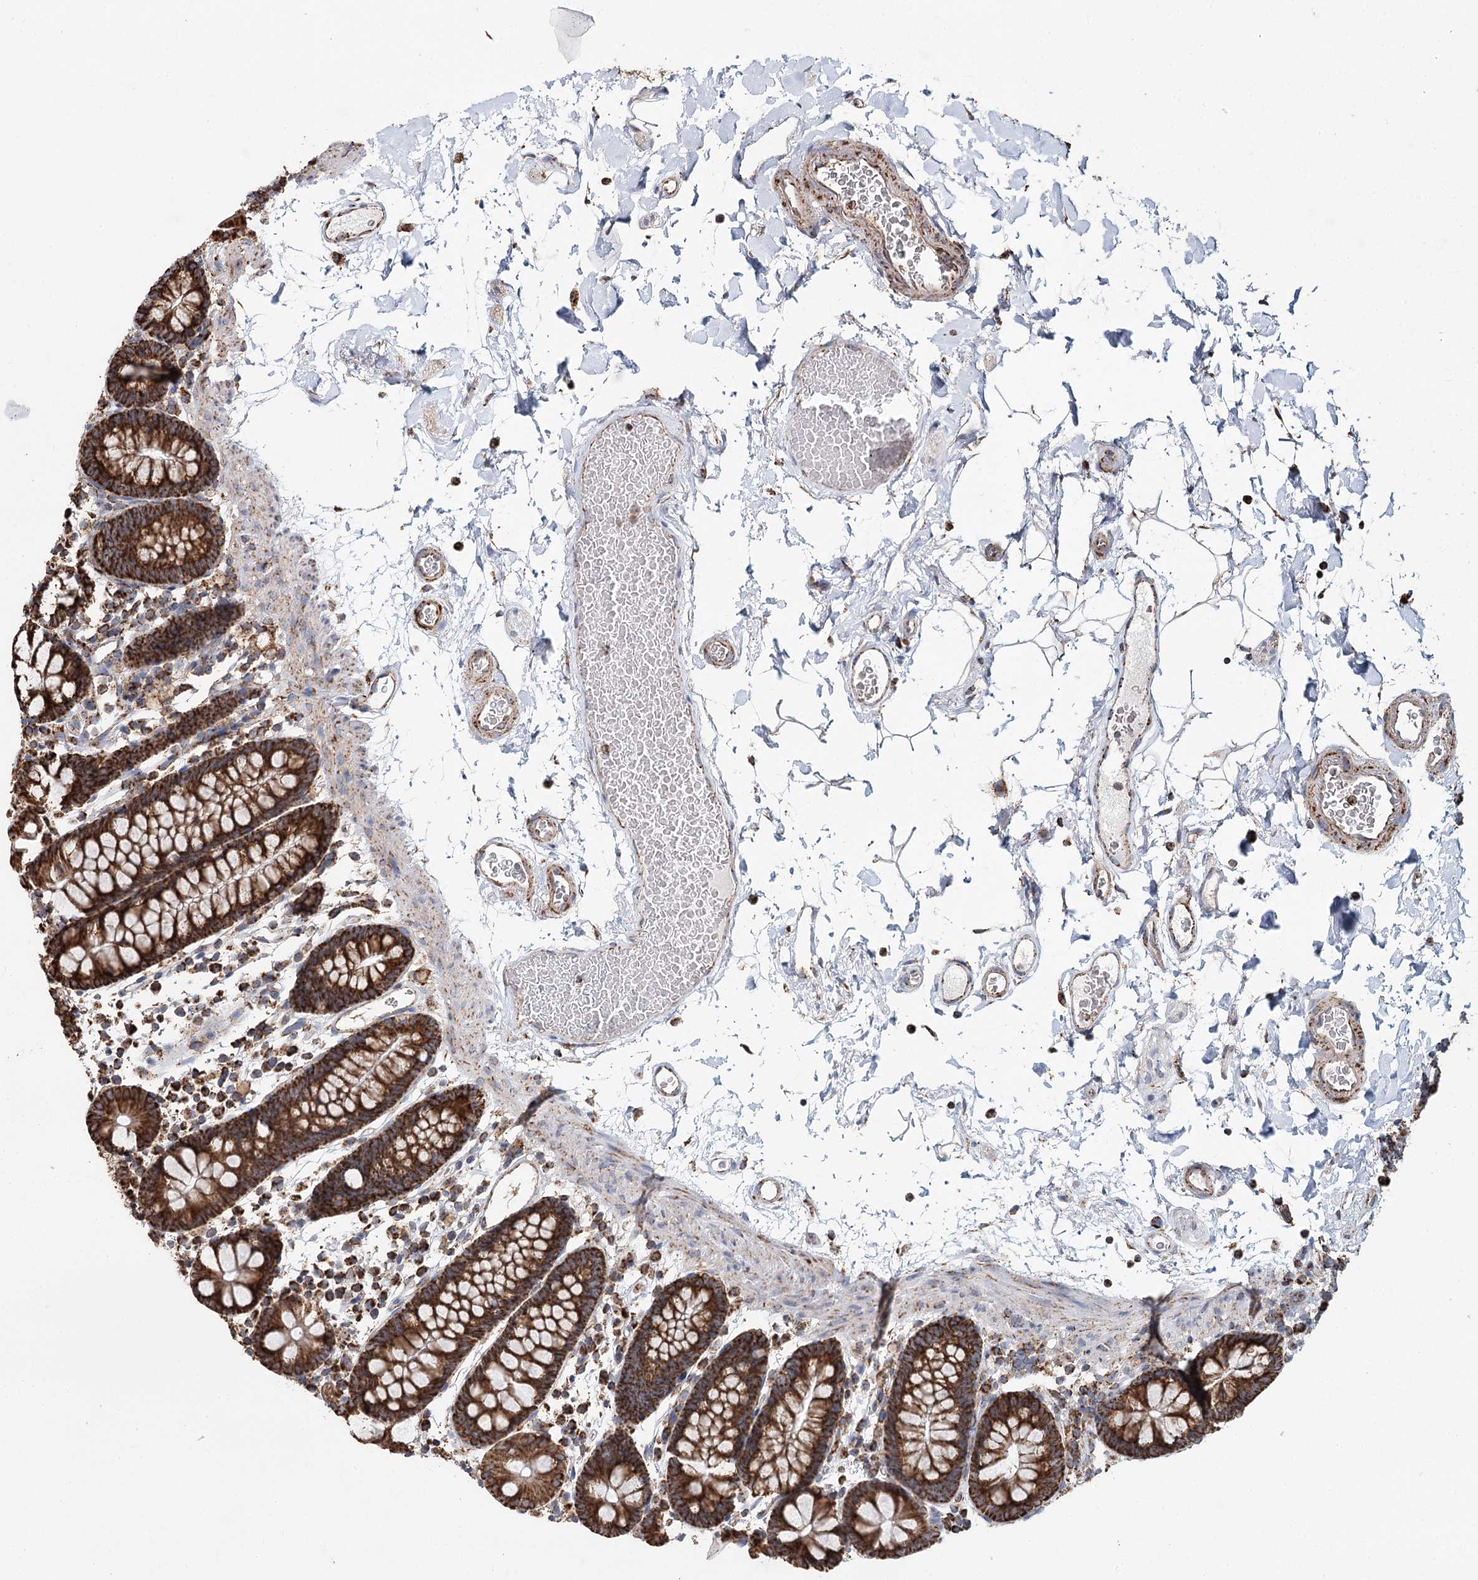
{"staining": {"intensity": "strong", "quantity": ">75%", "location": "cytoplasmic/membranous"}, "tissue": "colon", "cell_type": "Endothelial cells", "image_type": "normal", "snomed": [{"axis": "morphology", "description": "Normal tissue, NOS"}, {"axis": "topography", "description": "Colon"}], "caption": "Immunohistochemical staining of benign human colon displays strong cytoplasmic/membranous protein staining in approximately >75% of endothelial cells.", "gene": "APH1A", "patient": {"sex": "male", "age": 75}}